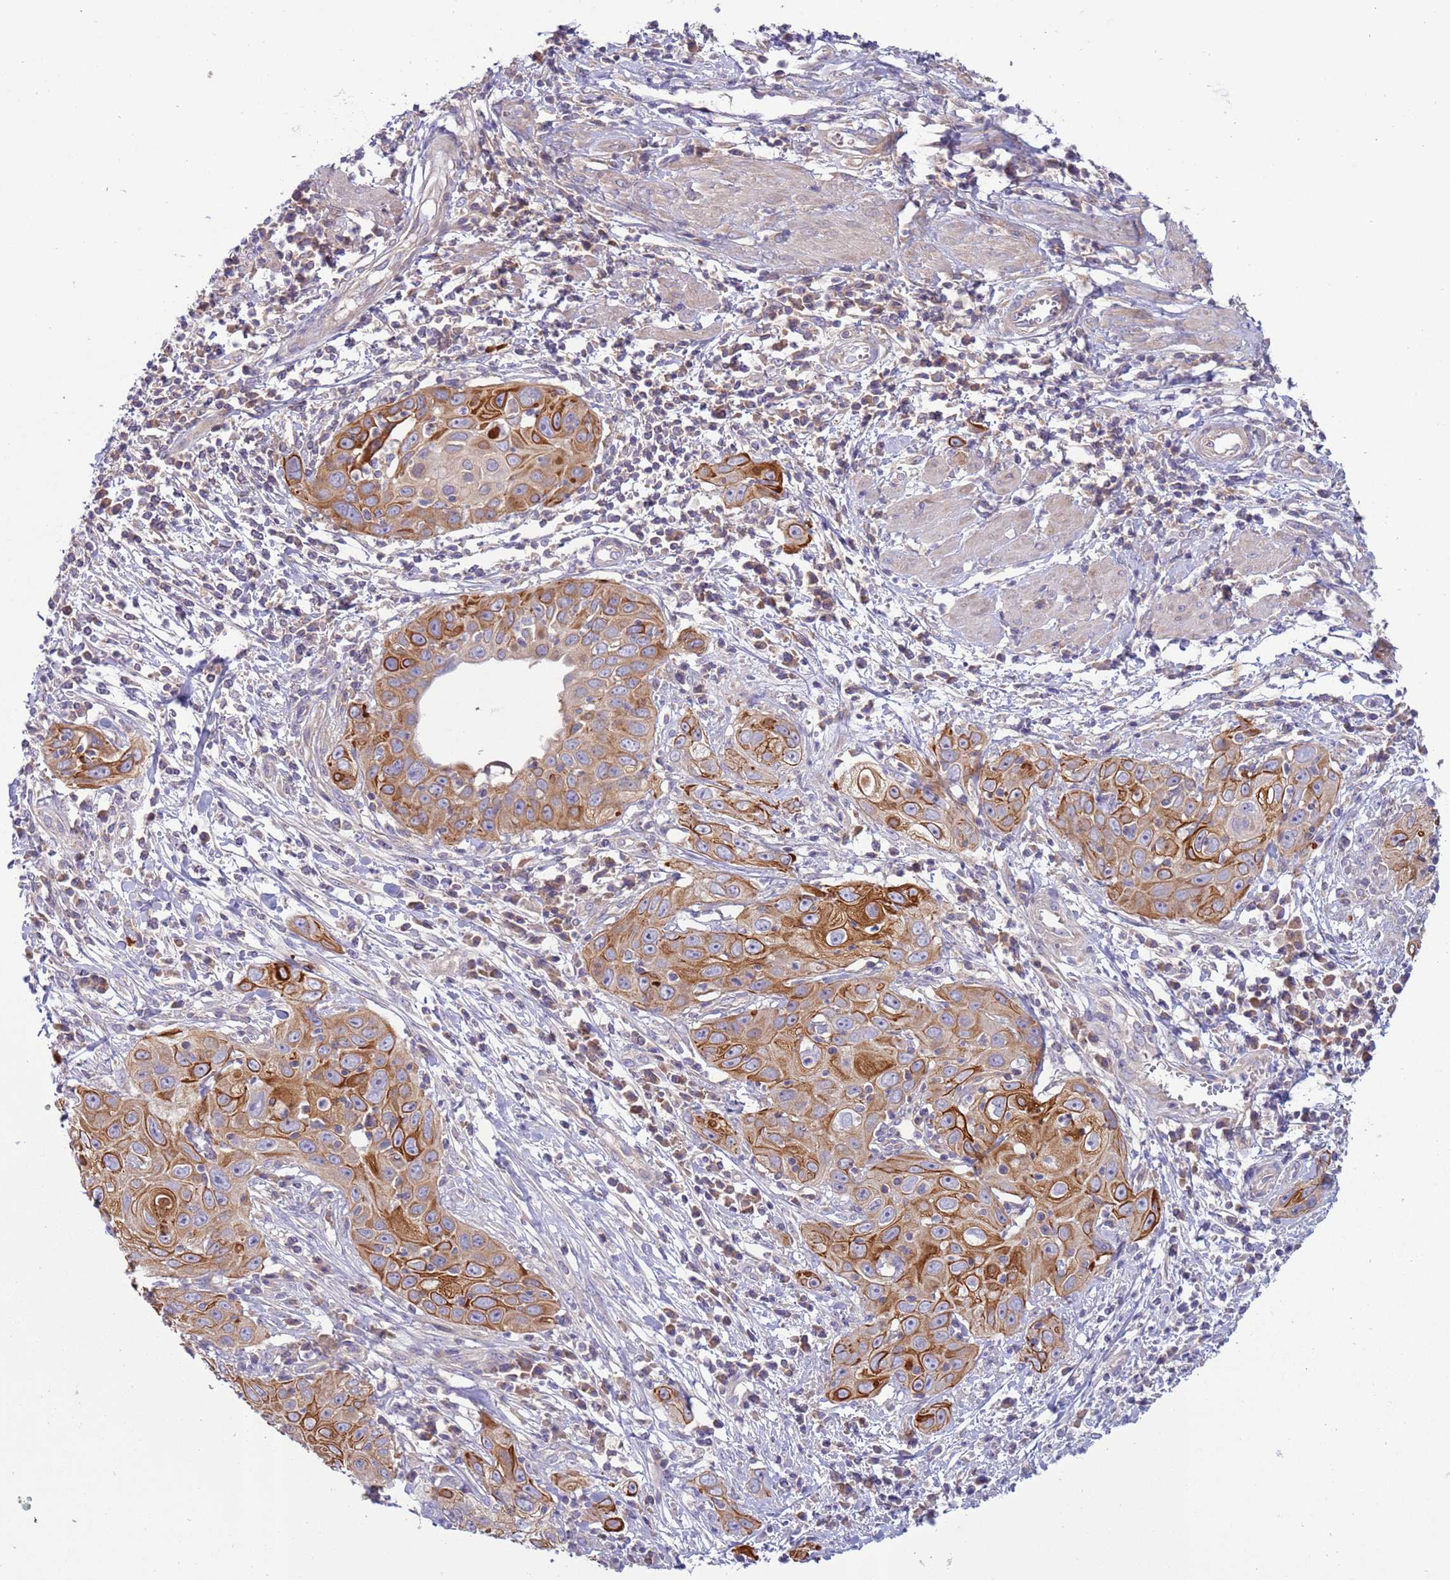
{"staining": {"intensity": "strong", "quantity": "25%-75%", "location": "cytoplasmic/membranous"}, "tissue": "cervical cancer", "cell_type": "Tumor cells", "image_type": "cancer", "snomed": [{"axis": "morphology", "description": "Squamous cell carcinoma, NOS"}, {"axis": "topography", "description": "Cervix"}], "caption": "Brown immunohistochemical staining in human squamous cell carcinoma (cervical) reveals strong cytoplasmic/membranous positivity in about 25%-75% of tumor cells. Nuclei are stained in blue.", "gene": "UQCRQ", "patient": {"sex": "female", "age": 36}}